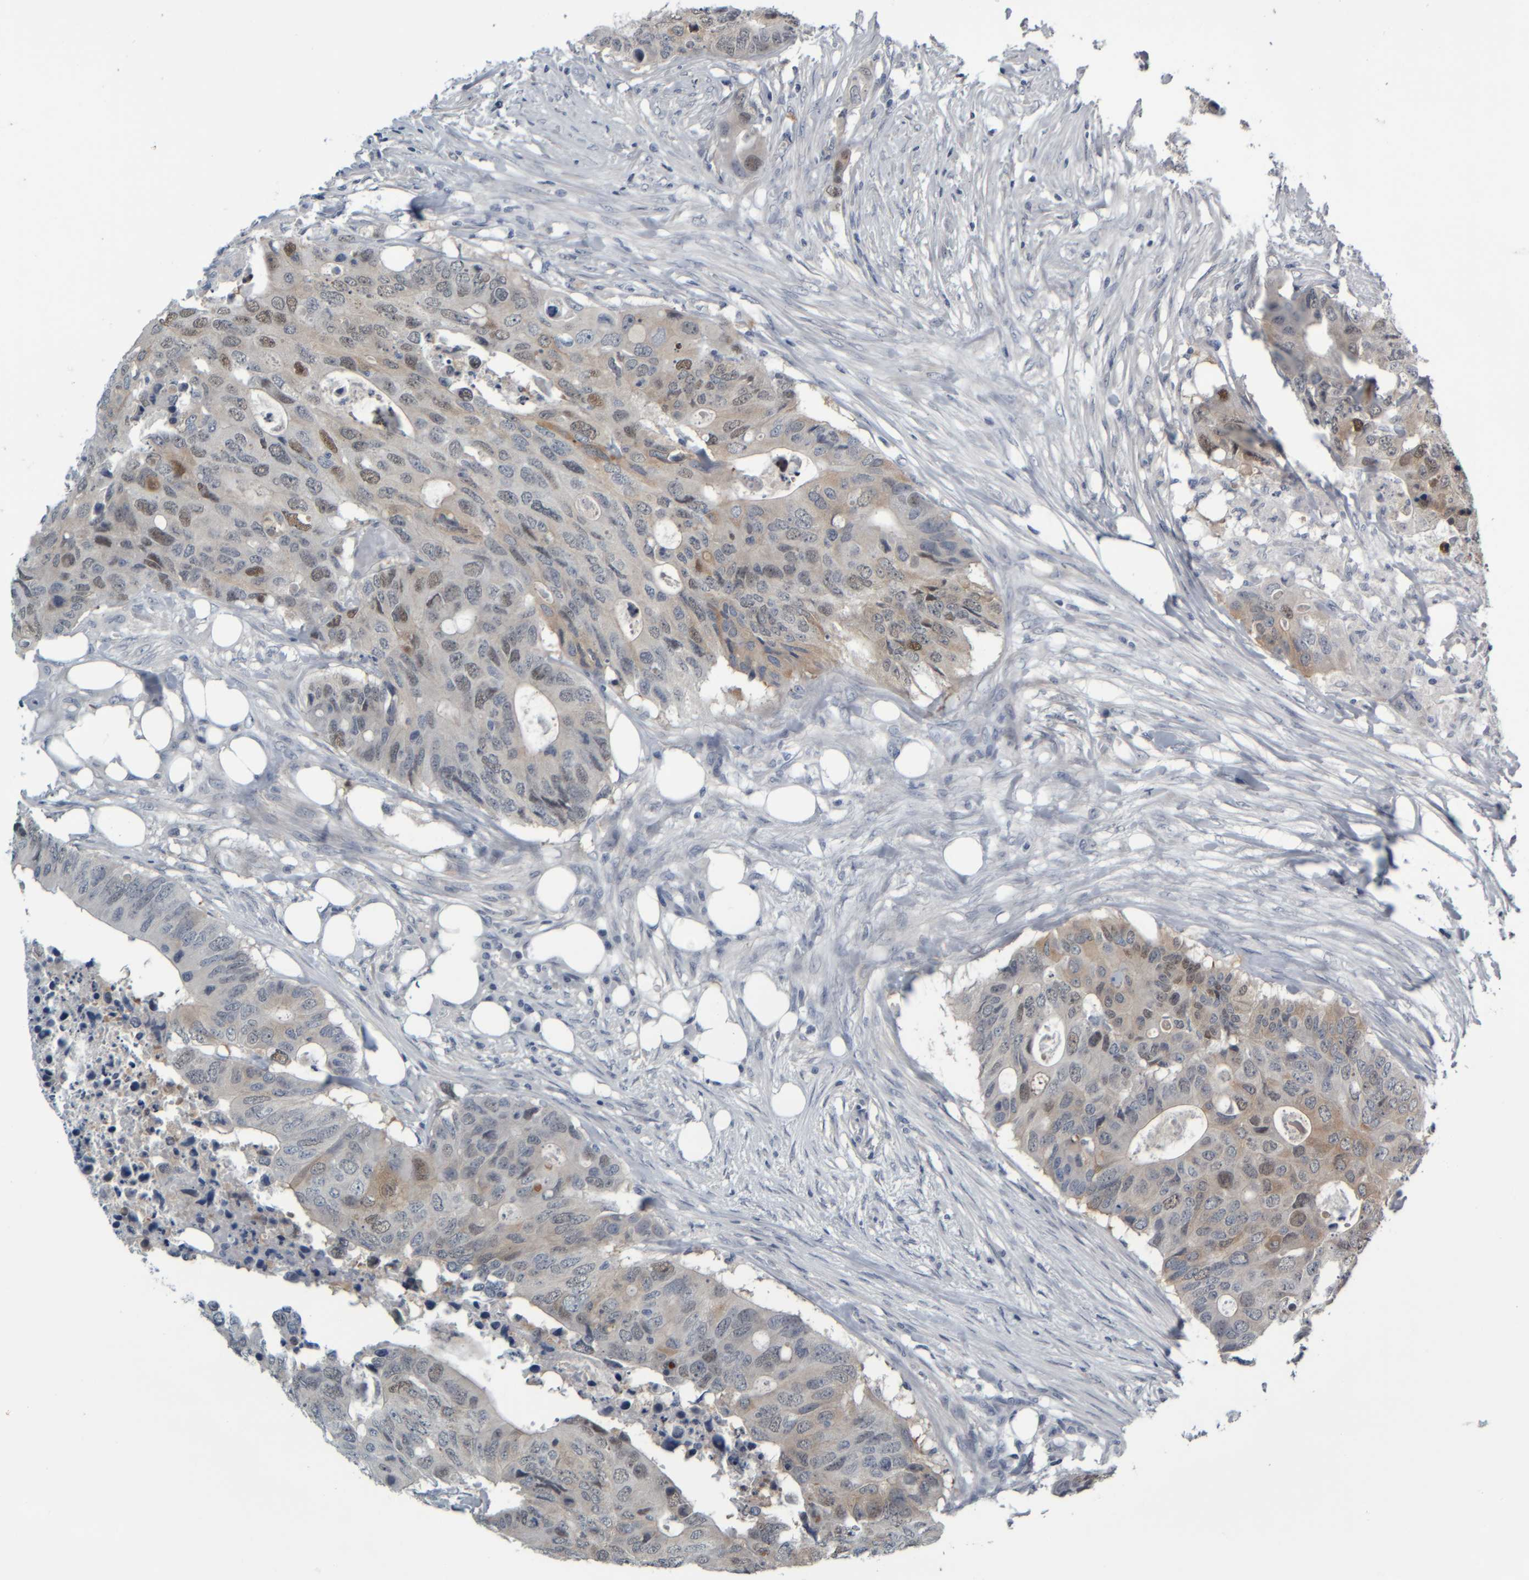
{"staining": {"intensity": "weak", "quantity": "25%-75%", "location": "cytoplasmic/membranous,nuclear"}, "tissue": "colorectal cancer", "cell_type": "Tumor cells", "image_type": "cancer", "snomed": [{"axis": "morphology", "description": "Adenocarcinoma, NOS"}, {"axis": "topography", "description": "Colon"}], "caption": "High-power microscopy captured an immunohistochemistry (IHC) image of colorectal cancer (adenocarcinoma), revealing weak cytoplasmic/membranous and nuclear expression in approximately 25%-75% of tumor cells.", "gene": "COL14A1", "patient": {"sex": "male", "age": 71}}